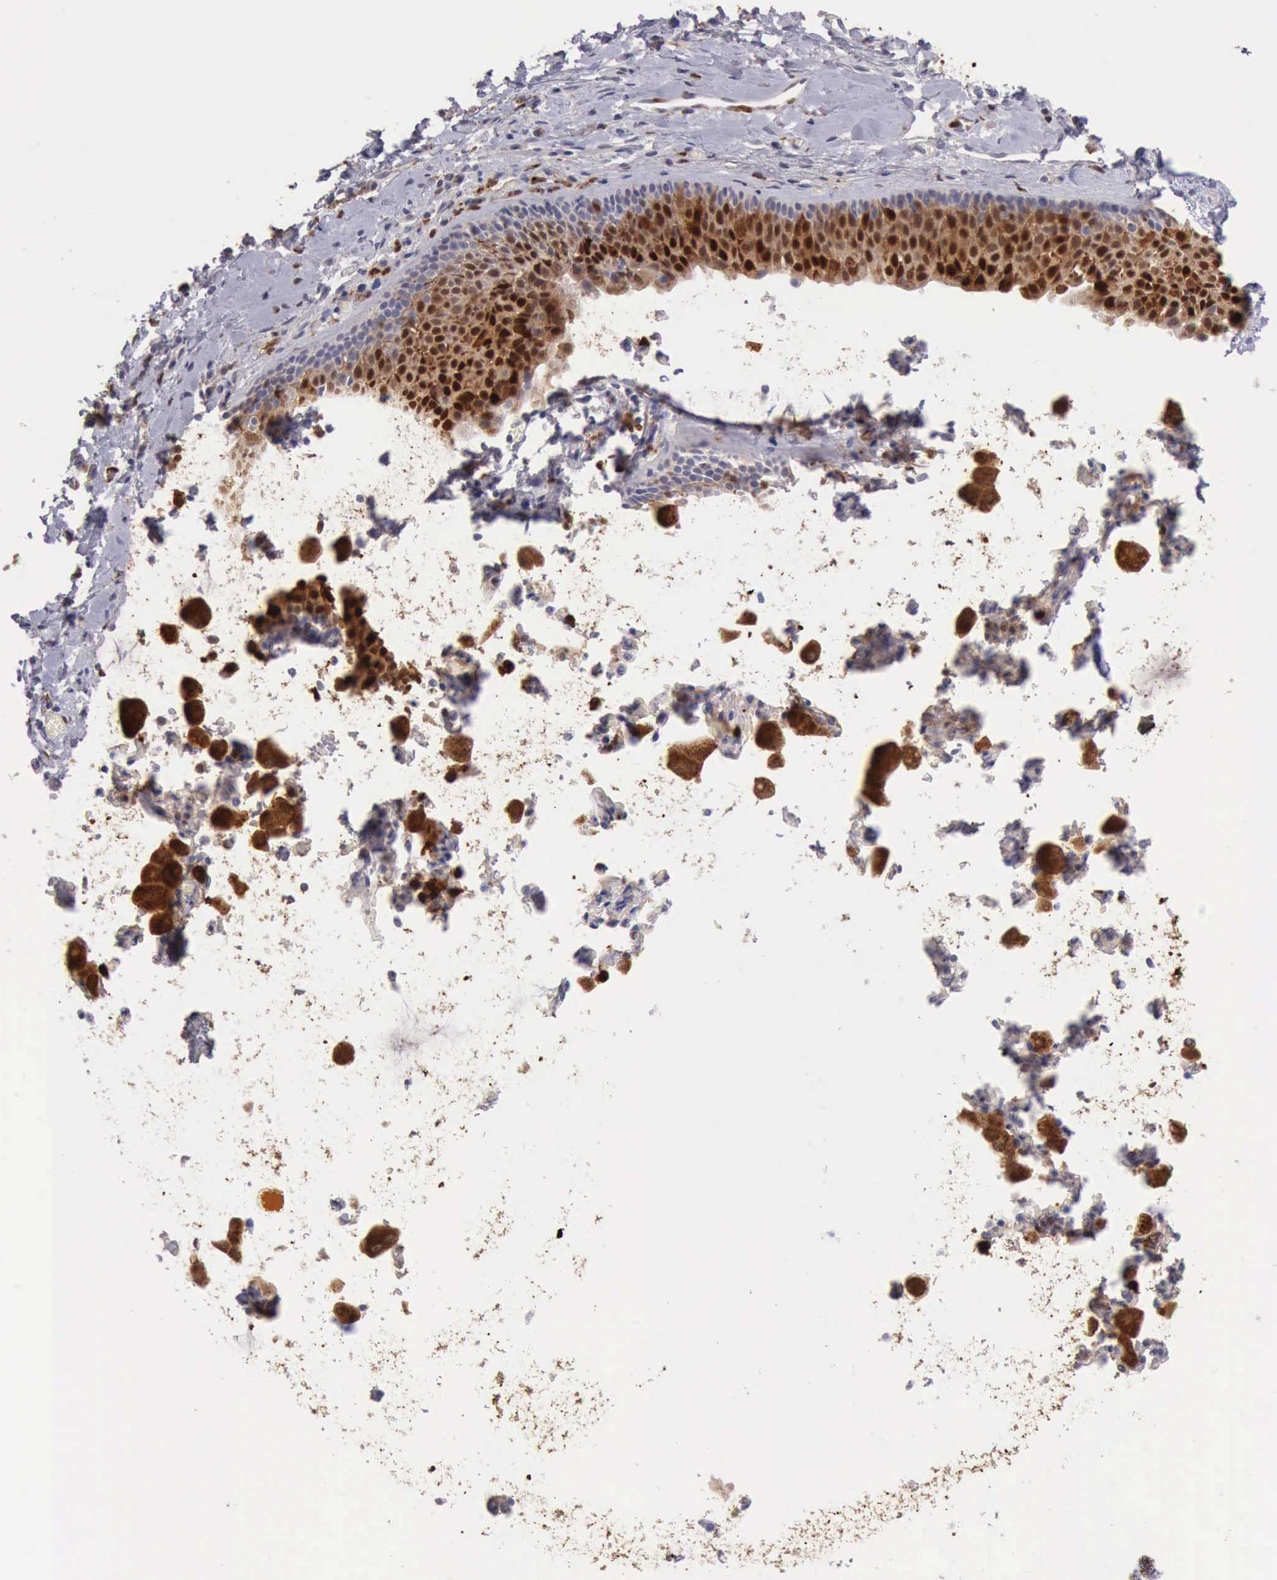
{"staining": {"intensity": "strong", "quantity": ">75%", "location": "cytoplasmic/membranous,nuclear"}, "tissue": "nasopharynx", "cell_type": "Respiratory epithelial cells", "image_type": "normal", "snomed": [{"axis": "morphology", "description": "Normal tissue, NOS"}, {"axis": "morphology", "description": "Inflammation, NOS"}, {"axis": "morphology", "description": "Malignant melanoma, Metastatic site"}, {"axis": "topography", "description": "Nasopharynx"}], "caption": "Respiratory epithelial cells show high levels of strong cytoplasmic/membranous,nuclear staining in approximately >75% of cells in benign nasopharynx. Immunohistochemistry (ihc) stains the protein in brown and the nuclei are stained blue.", "gene": "CSTA", "patient": {"sex": "female", "age": 55}}